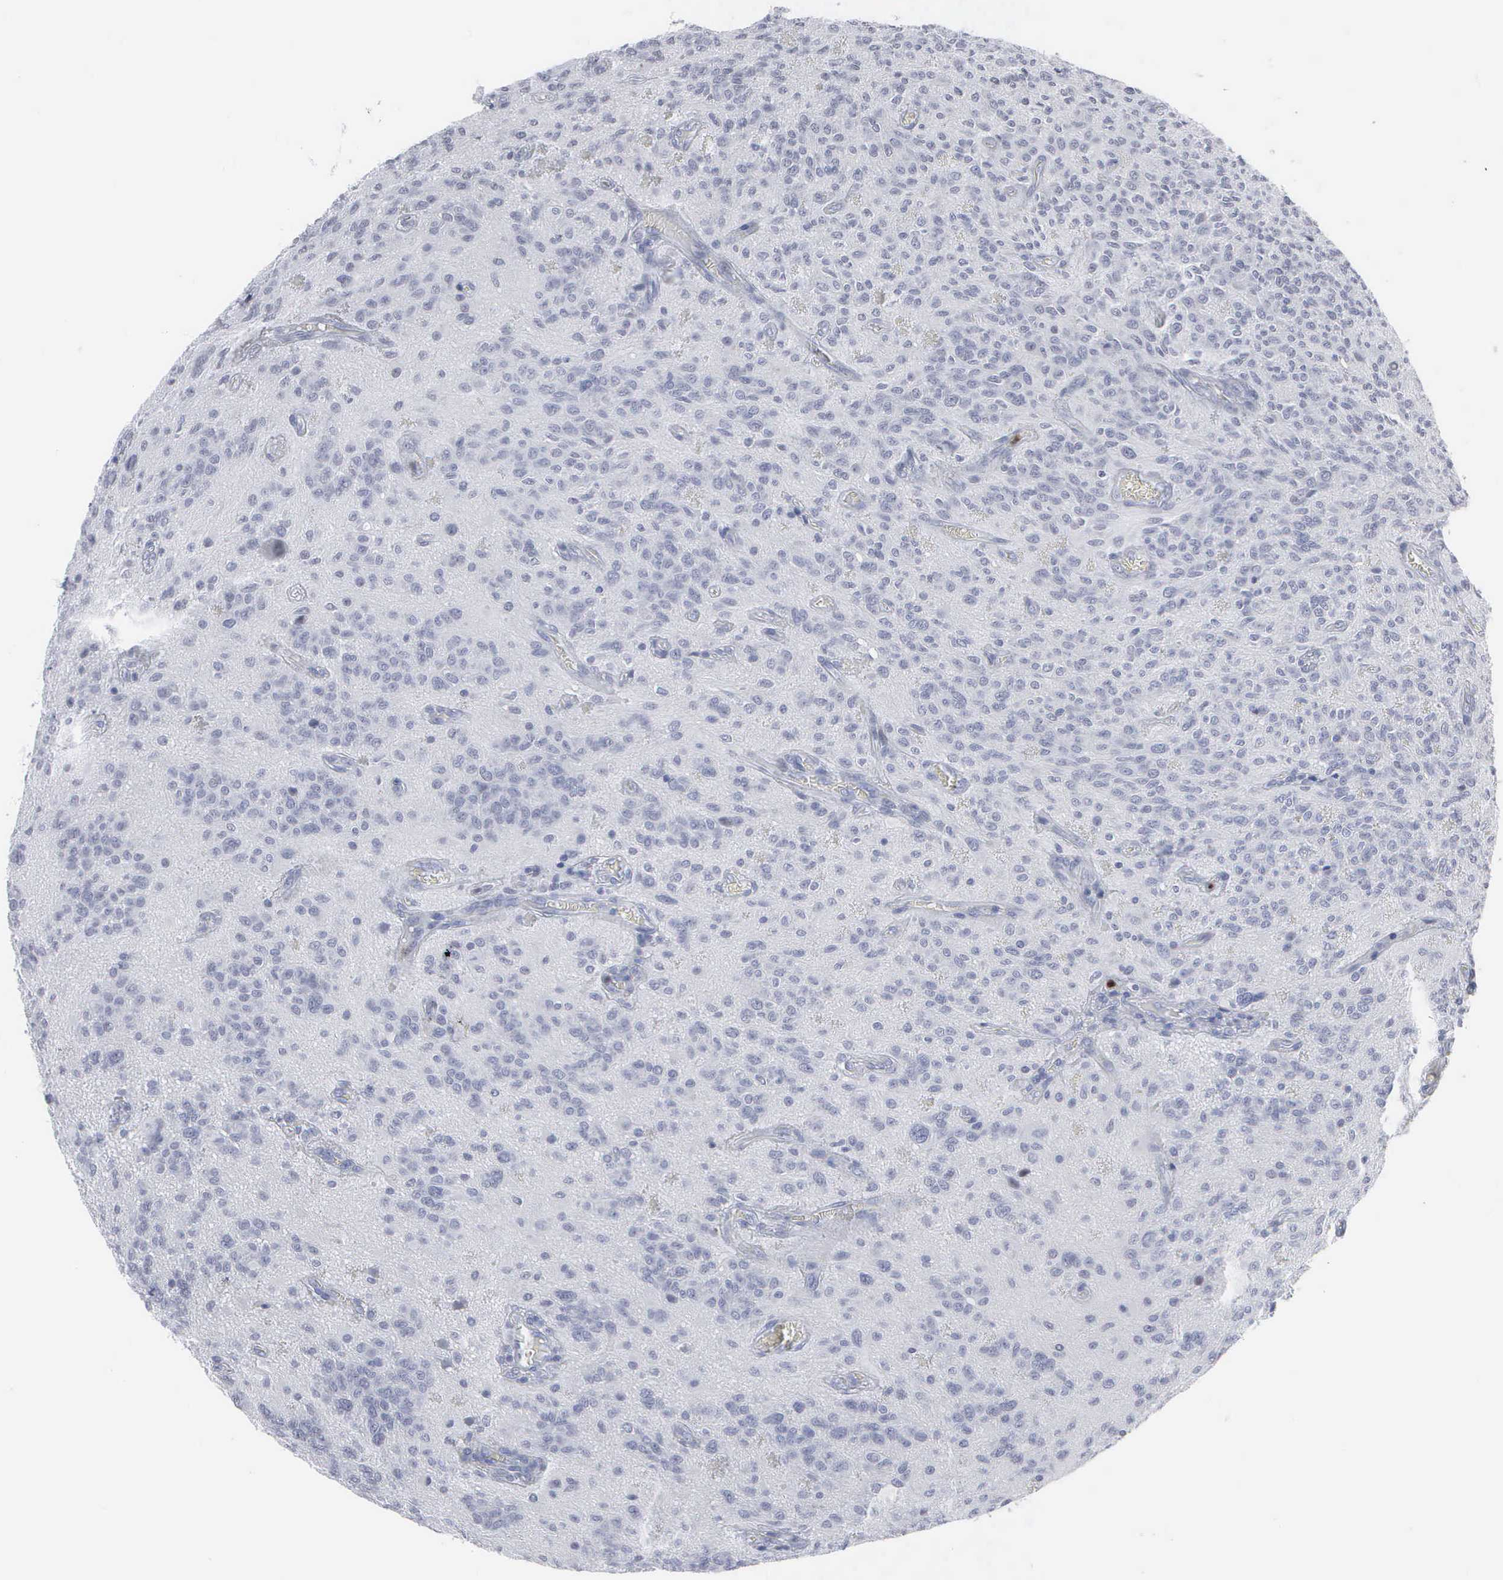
{"staining": {"intensity": "negative", "quantity": "none", "location": "none"}, "tissue": "glioma", "cell_type": "Tumor cells", "image_type": "cancer", "snomed": [{"axis": "morphology", "description": "Glioma, malignant, Low grade"}, {"axis": "topography", "description": "Brain"}], "caption": "The photomicrograph shows no staining of tumor cells in glioma. Brightfield microscopy of immunohistochemistry (IHC) stained with DAB (brown) and hematoxylin (blue), captured at high magnification.", "gene": "SPIN3", "patient": {"sex": "female", "age": 15}}